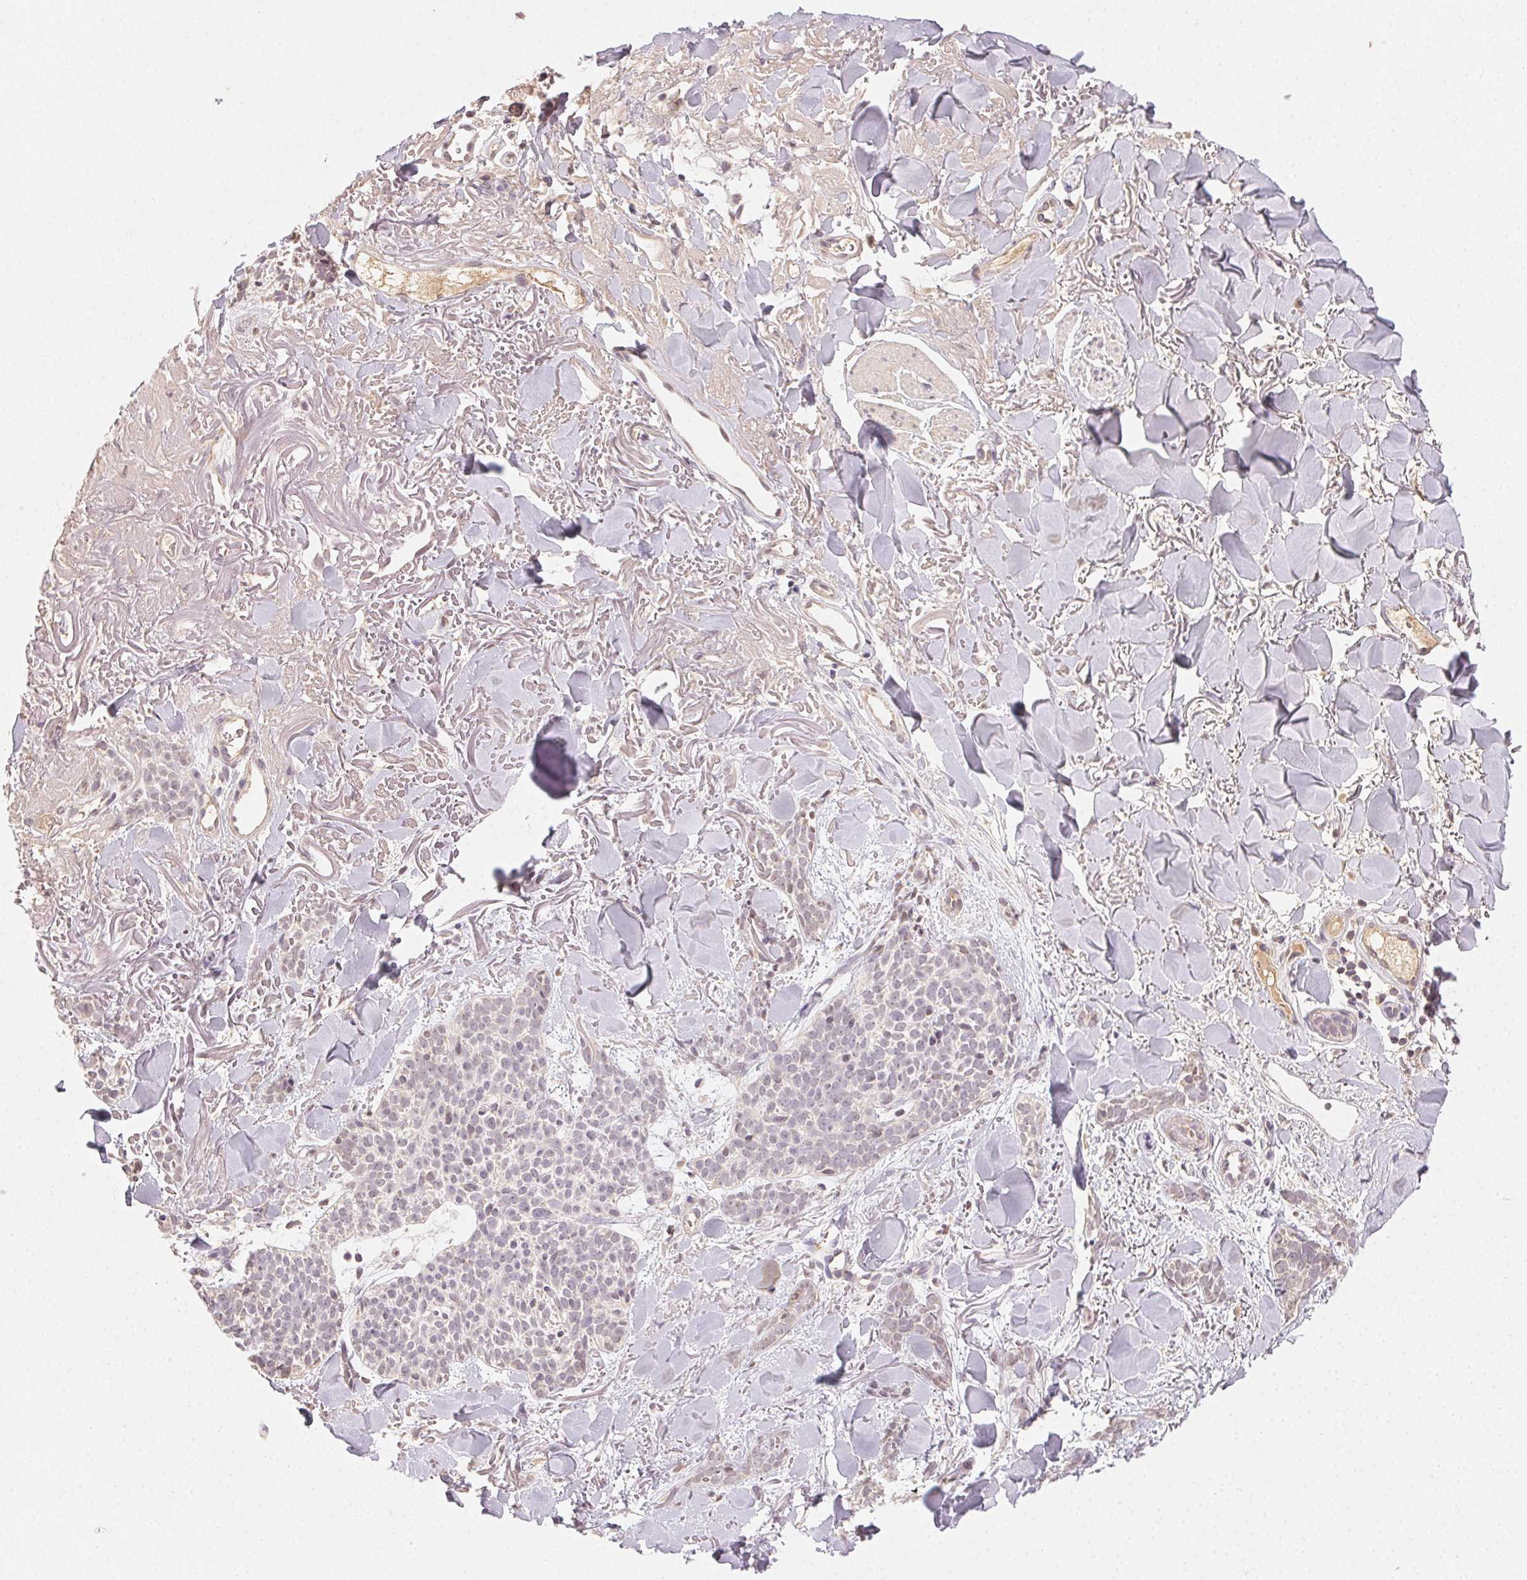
{"staining": {"intensity": "negative", "quantity": "none", "location": "none"}, "tissue": "skin cancer", "cell_type": "Tumor cells", "image_type": "cancer", "snomed": [{"axis": "morphology", "description": "Basal cell carcinoma"}, {"axis": "morphology", "description": "BCC, high aggressive"}, {"axis": "topography", "description": "Skin"}], "caption": "This histopathology image is of skin basal cell carcinoma stained with immunohistochemistry to label a protein in brown with the nuclei are counter-stained blue. There is no positivity in tumor cells.", "gene": "CLASP1", "patient": {"sex": "female", "age": 86}}